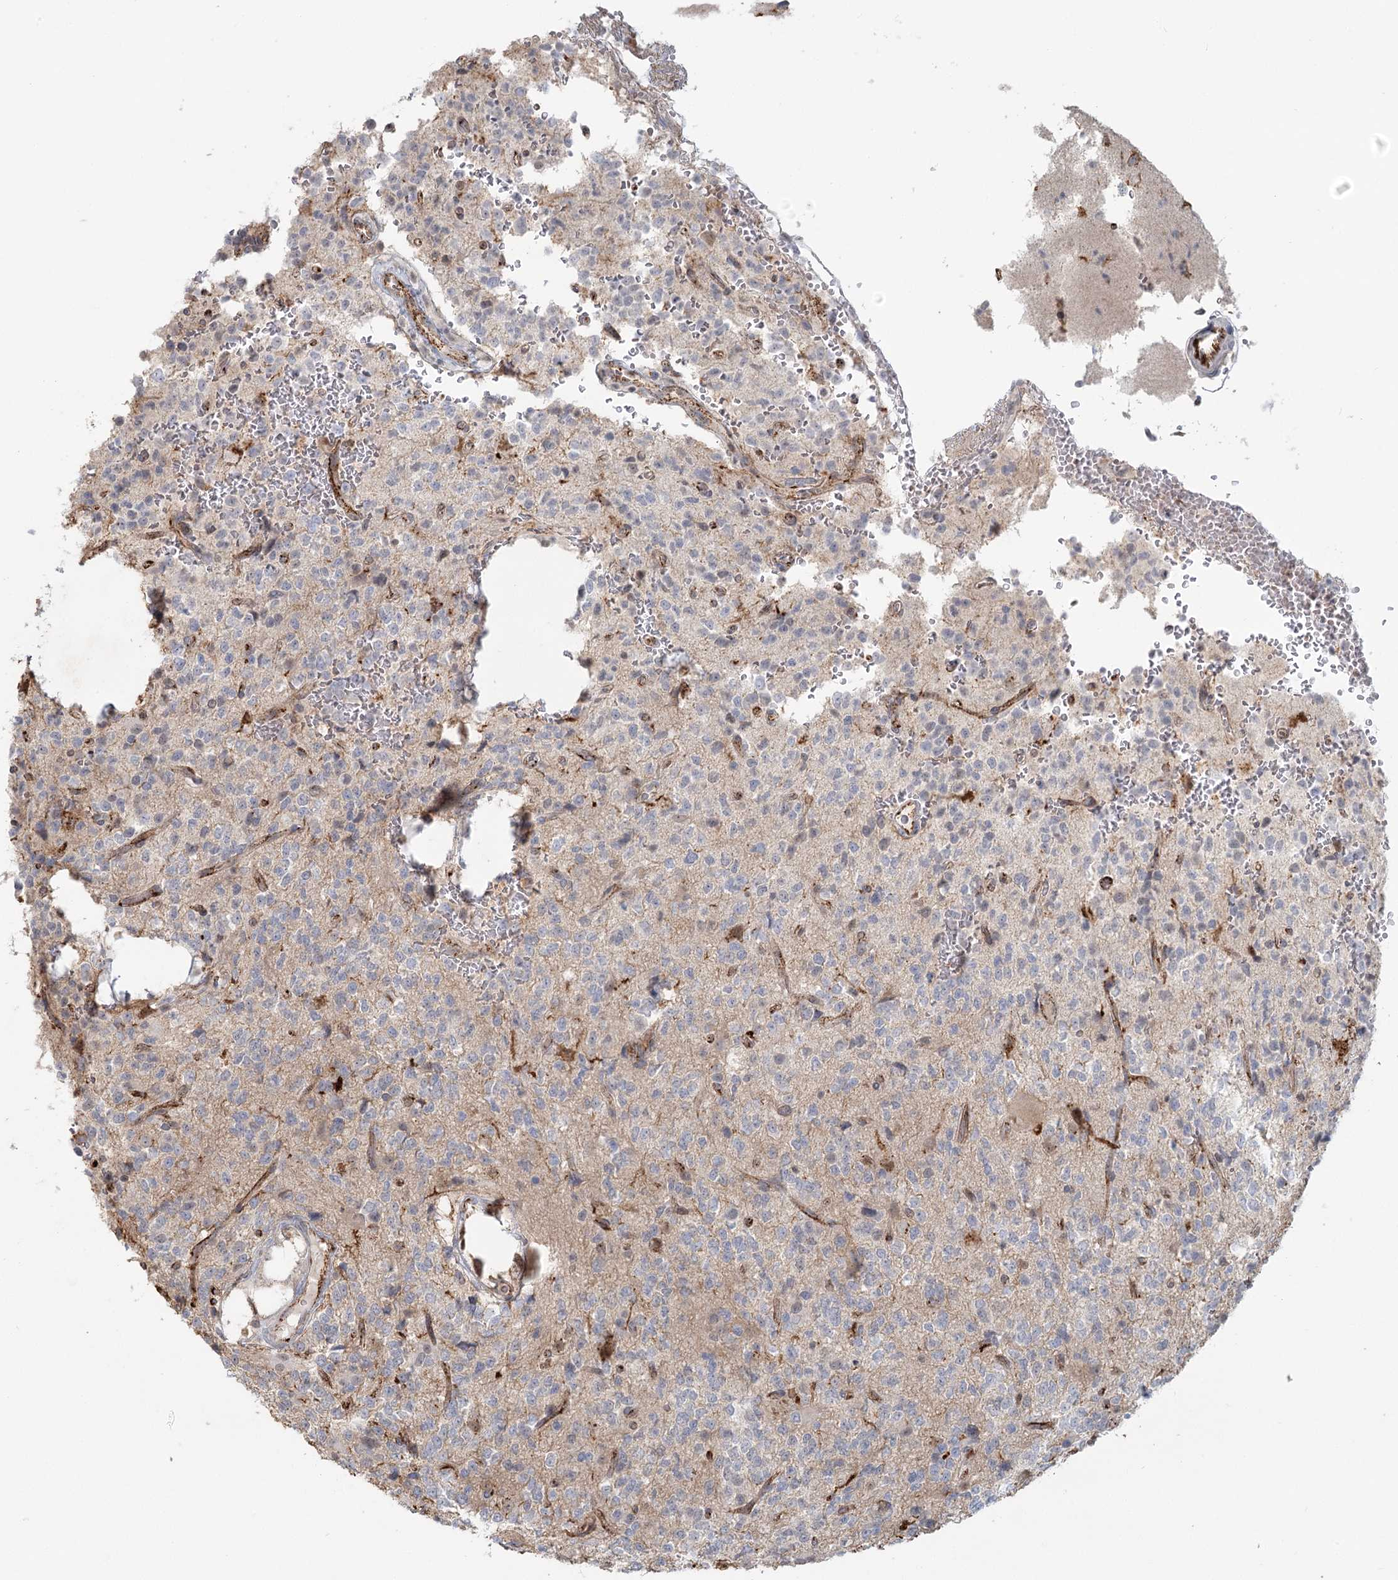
{"staining": {"intensity": "negative", "quantity": "none", "location": "none"}, "tissue": "glioma", "cell_type": "Tumor cells", "image_type": "cancer", "snomed": [{"axis": "morphology", "description": "Glioma, malignant, High grade"}, {"axis": "topography", "description": "Brain"}], "caption": "Photomicrograph shows no protein staining in tumor cells of glioma tissue.", "gene": "KBTBD4", "patient": {"sex": "female", "age": 62}}